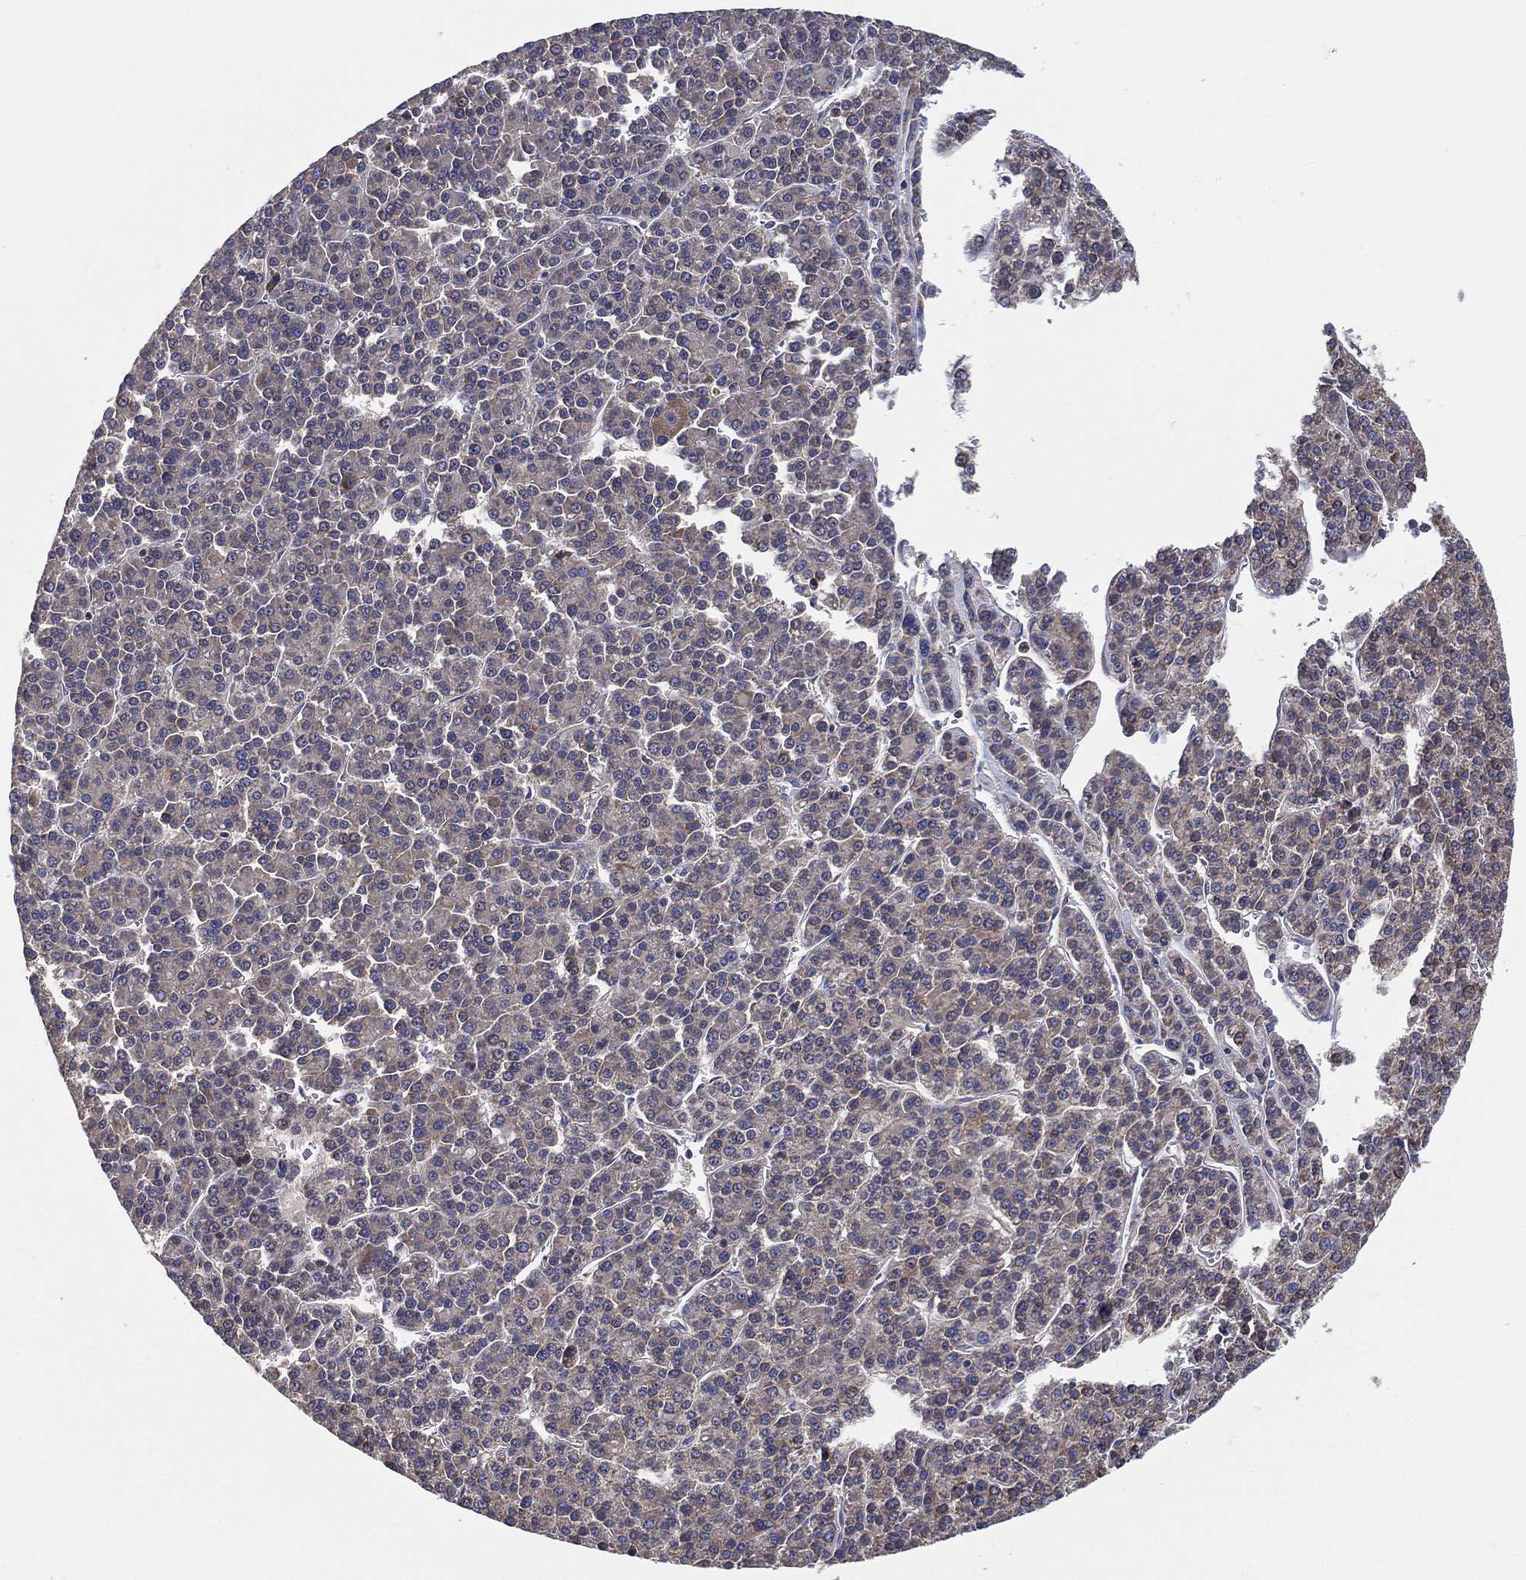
{"staining": {"intensity": "weak", "quantity": "25%-75%", "location": "cytoplasmic/membranous"}, "tissue": "liver cancer", "cell_type": "Tumor cells", "image_type": "cancer", "snomed": [{"axis": "morphology", "description": "Carcinoma, Hepatocellular, NOS"}, {"axis": "topography", "description": "Liver"}], "caption": "Approximately 25%-75% of tumor cells in liver cancer display weak cytoplasmic/membranous protein staining as visualized by brown immunohistochemical staining.", "gene": "EIF2B5", "patient": {"sex": "female", "age": 58}}